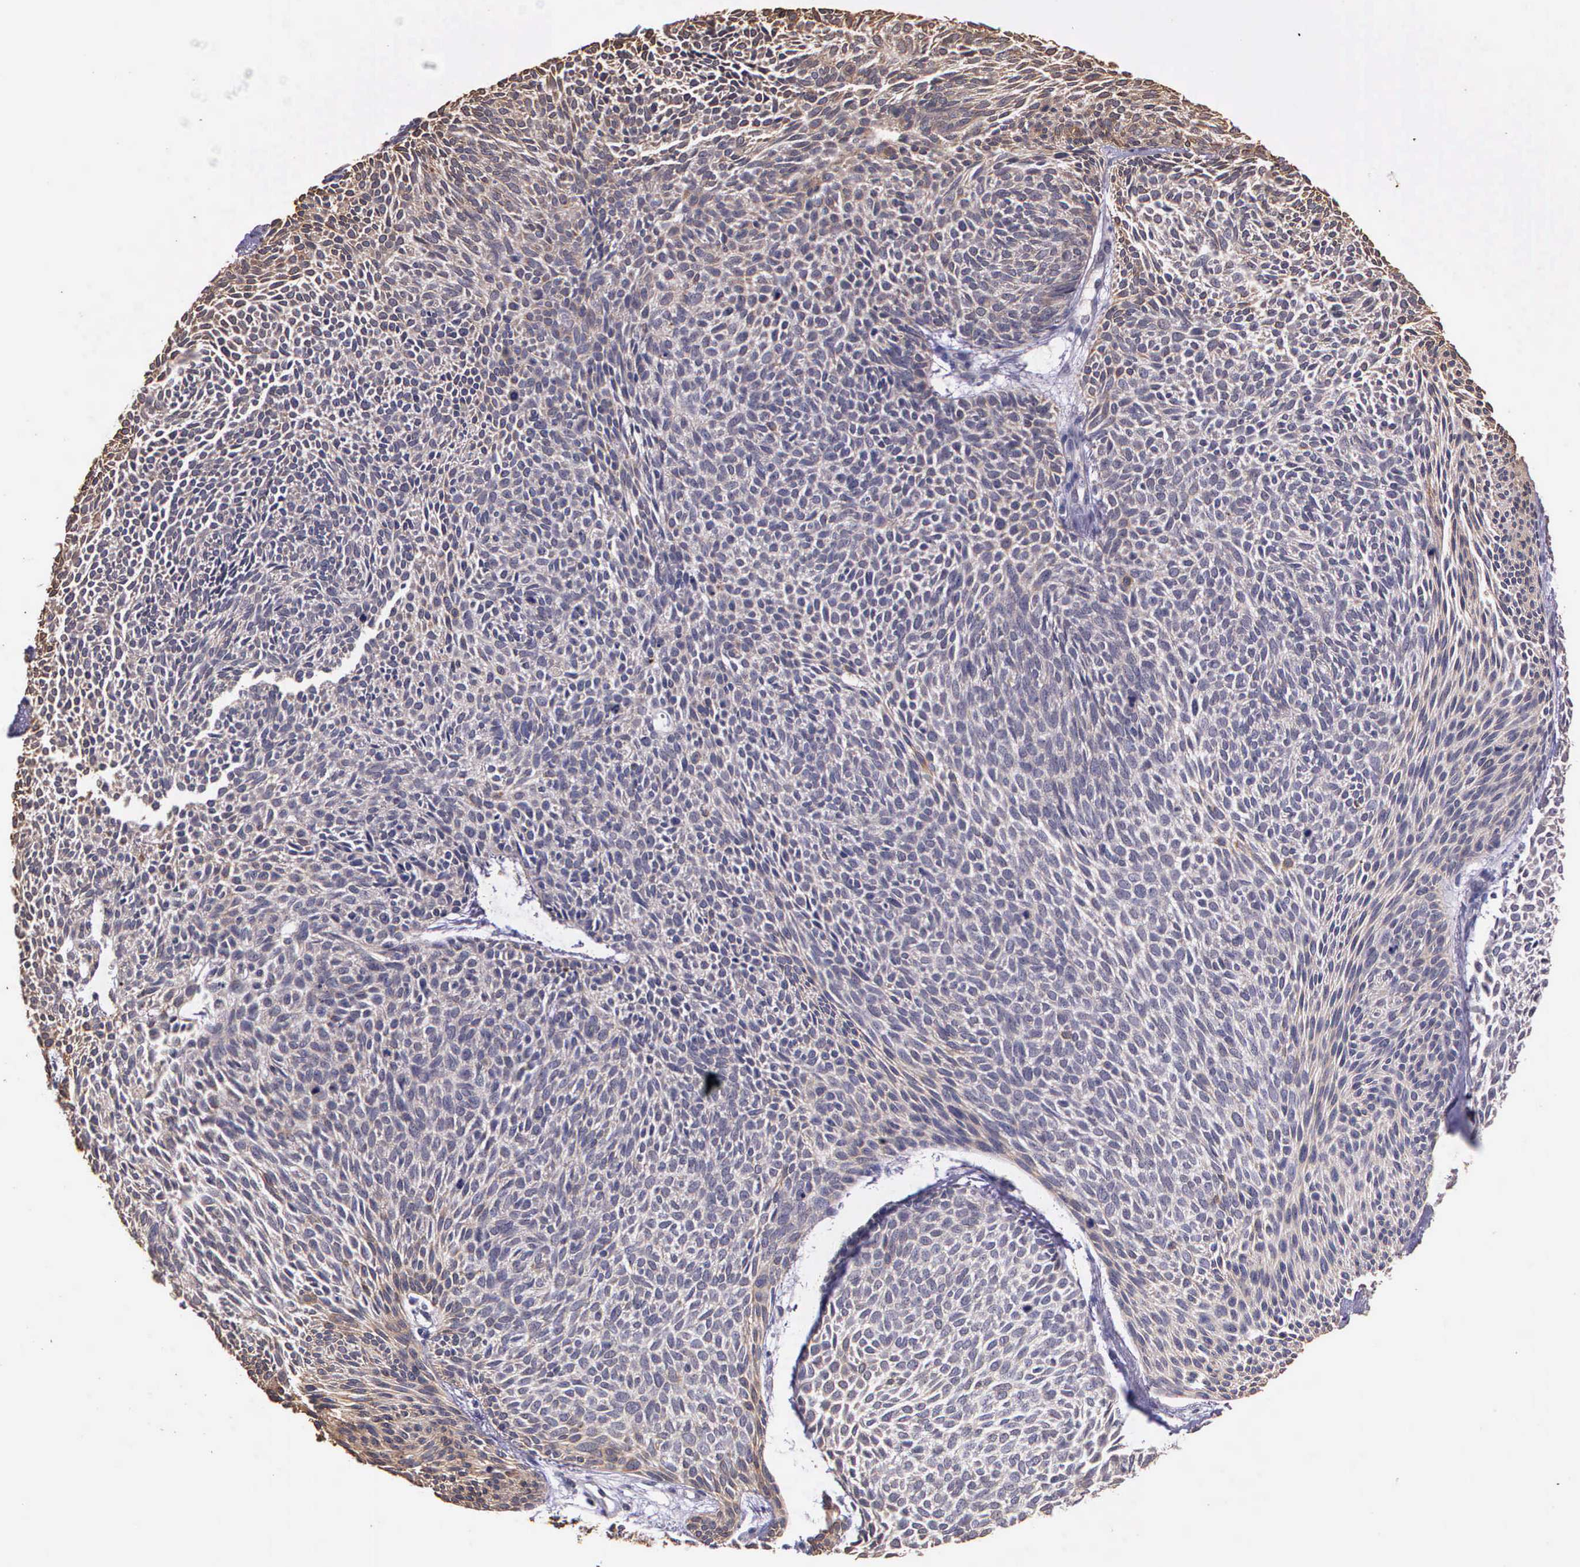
{"staining": {"intensity": "negative", "quantity": "none", "location": "none"}, "tissue": "skin cancer", "cell_type": "Tumor cells", "image_type": "cancer", "snomed": [{"axis": "morphology", "description": "Basal cell carcinoma"}, {"axis": "topography", "description": "Skin"}], "caption": "The image shows no significant positivity in tumor cells of skin basal cell carcinoma.", "gene": "IGBP1", "patient": {"sex": "male", "age": 84}}